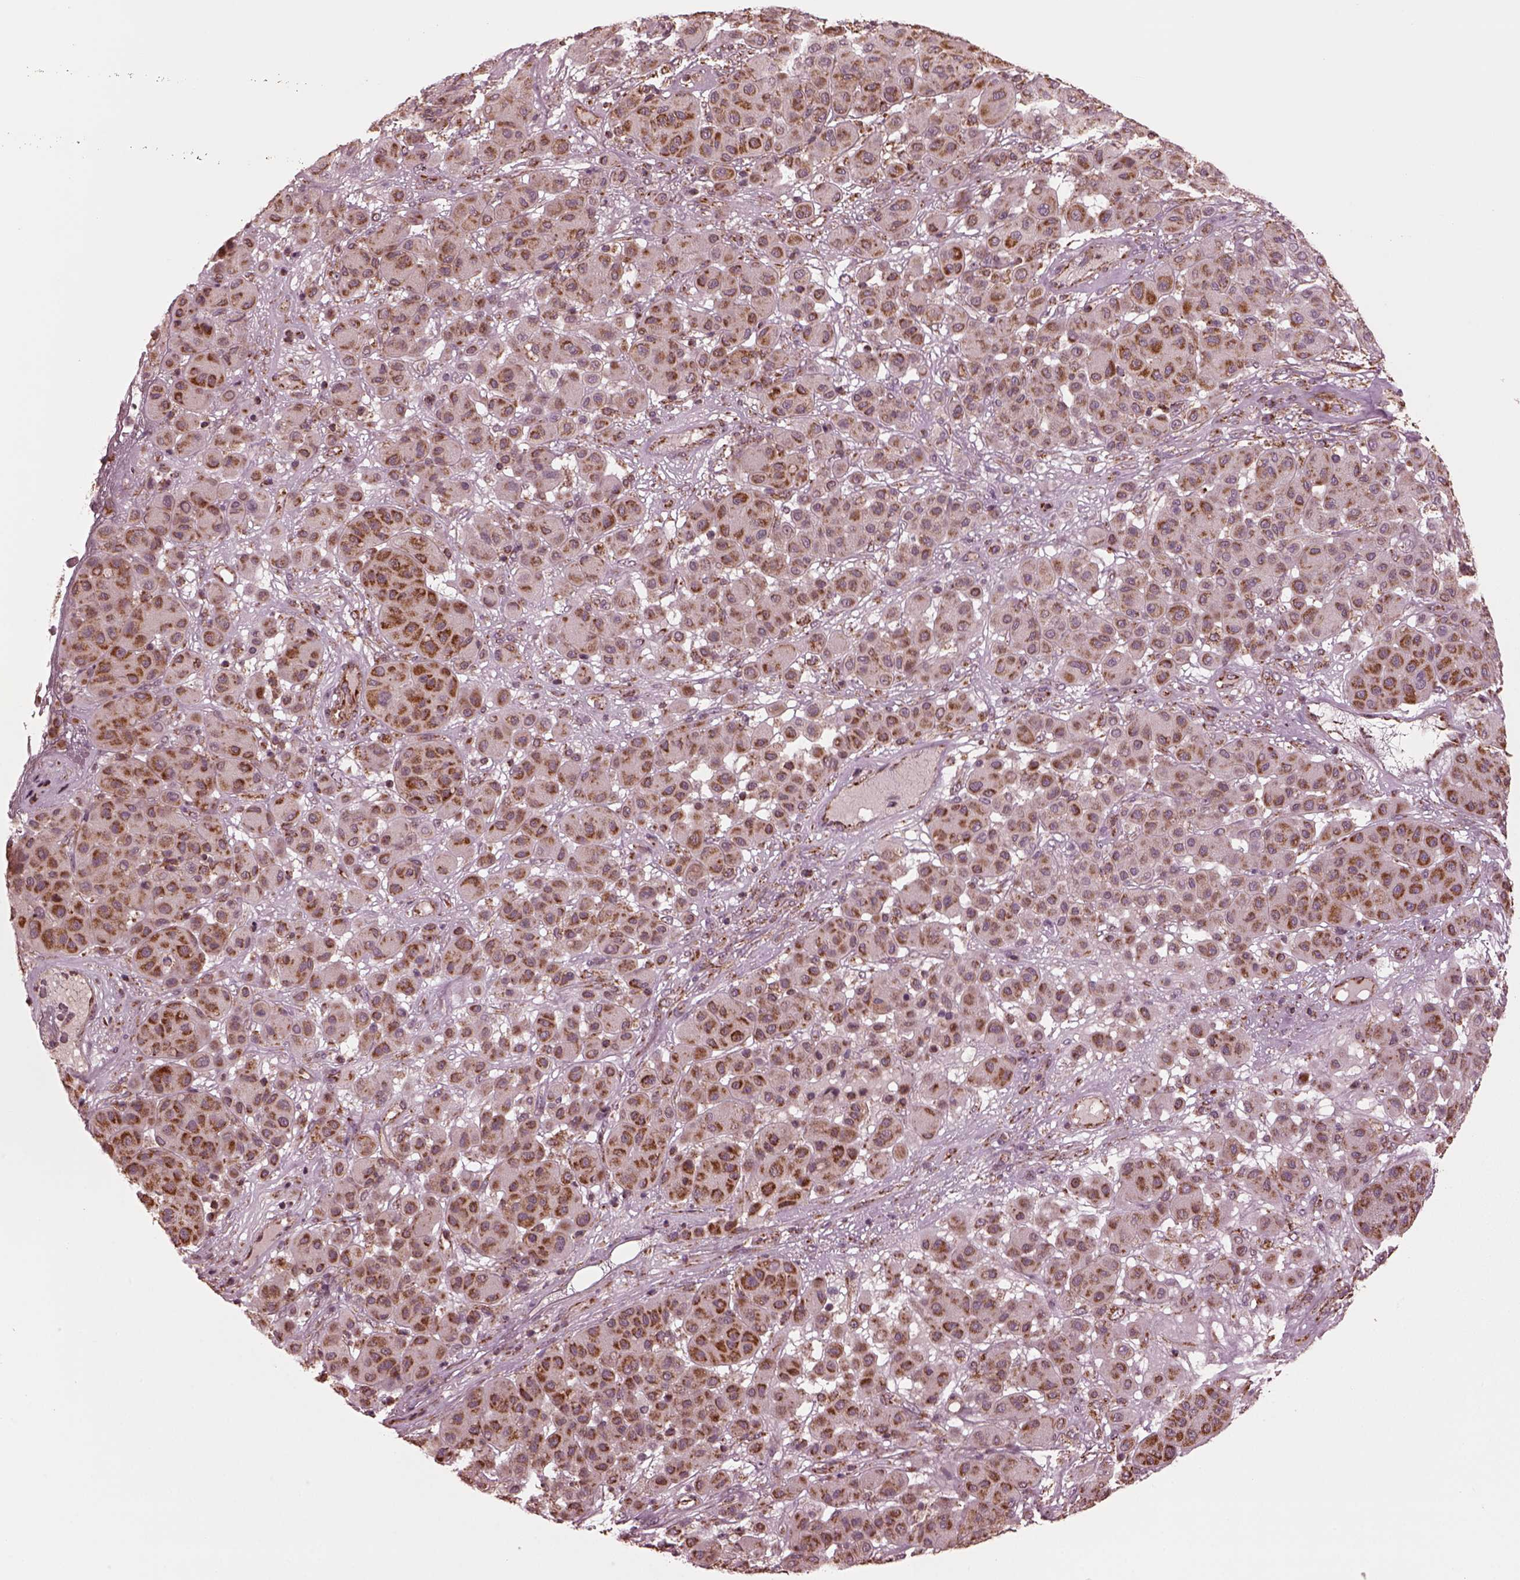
{"staining": {"intensity": "strong", "quantity": ">75%", "location": "cytoplasmic/membranous"}, "tissue": "melanoma", "cell_type": "Tumor cells", "image_type": "cancer", "snomed": [{"axis": "morphology", "description": "Malignant melanoma, Metastatic site"}, {"axis": "topography", "description": "Smooth muscle"}], "caption": "Immunohistochemistry (IHC) micrograph of malignant melanoma (metastatic site) stained for a protein (brown), which exhibits high levels of strong cytoplasmic/membranous positivity in about >75% of tumor cells.", "gene": "NDUFB10", "patient": {"sex": "male", "age": 41}}